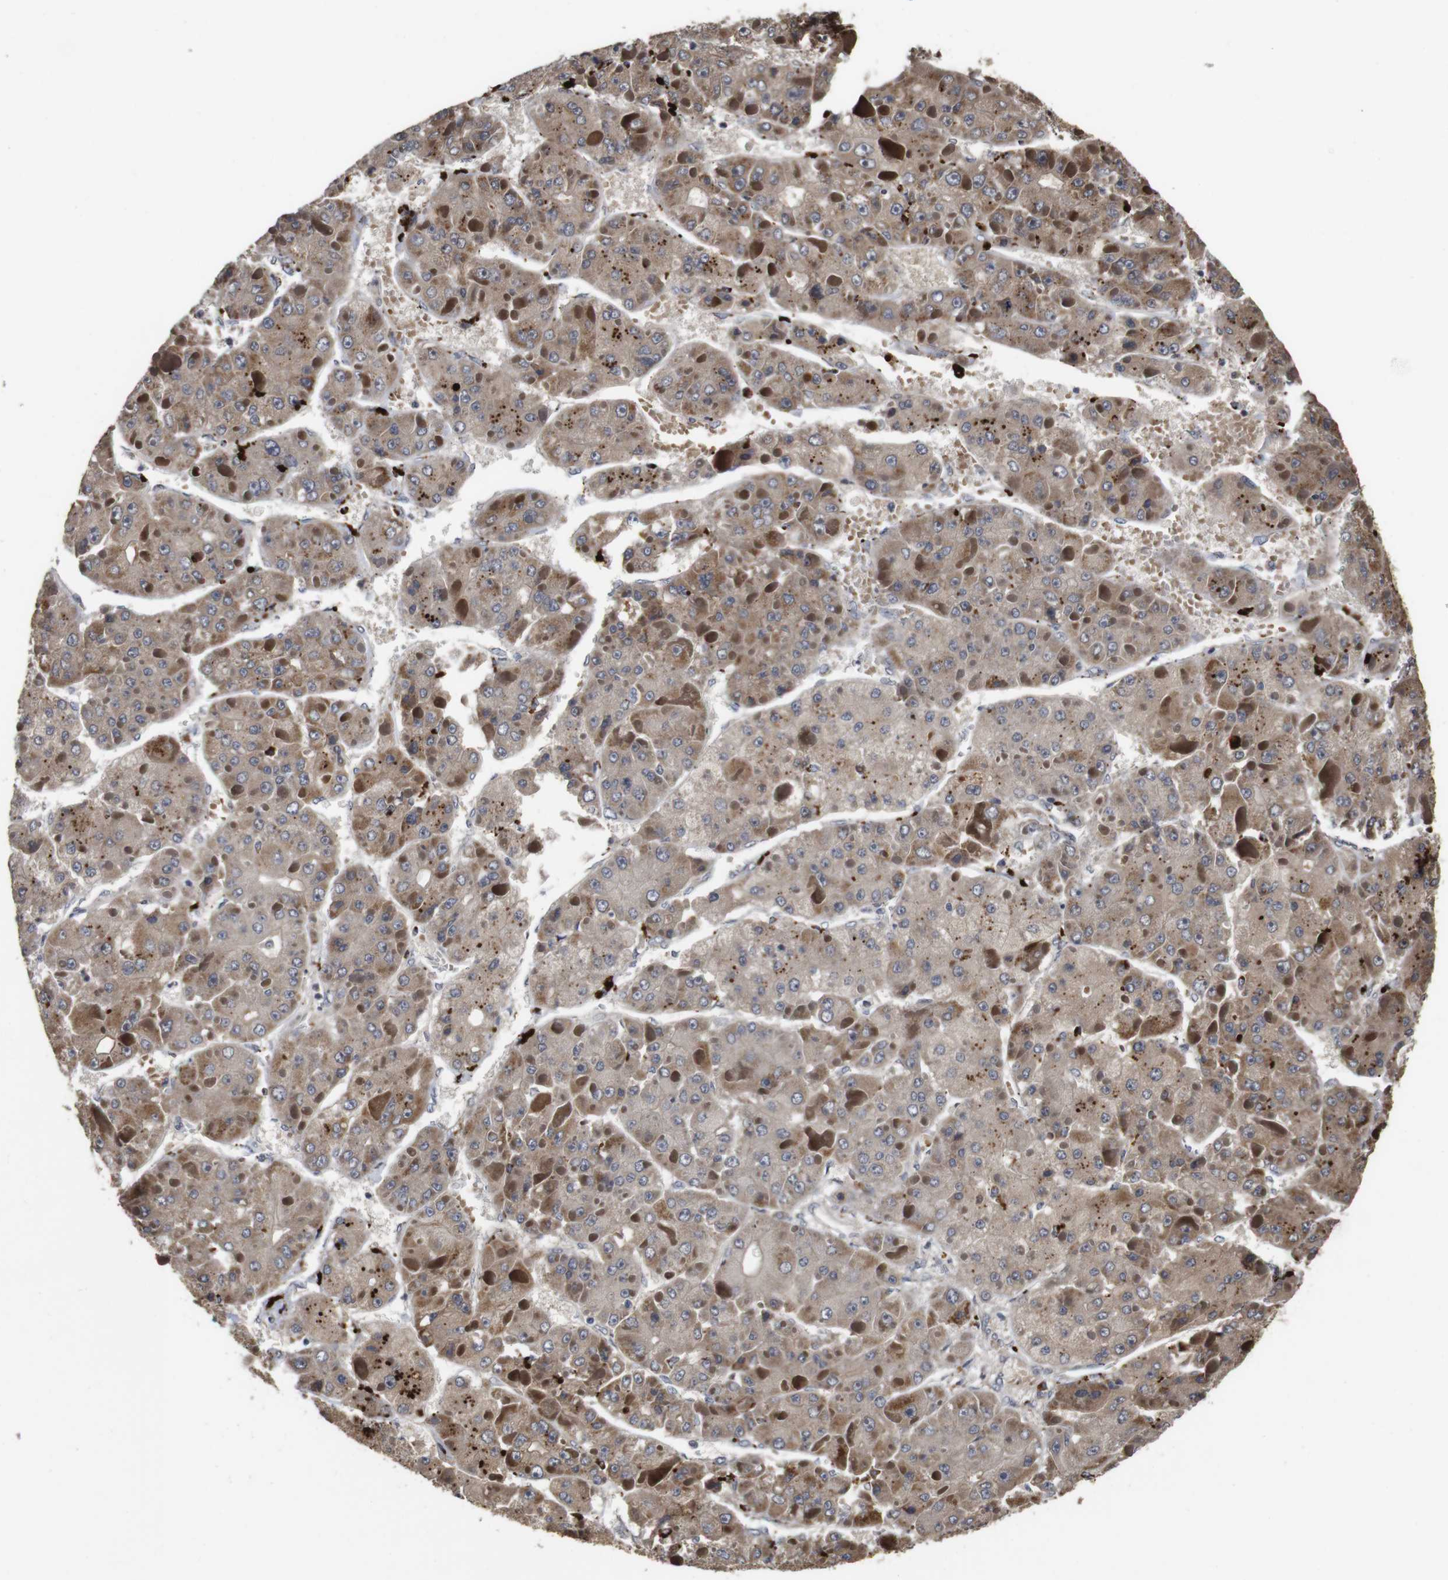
{"staining": {"intensity": "moderate", "quantity": ">75%", "location": "cytoplasmic/membranous"}, "tissue": "liver cancer", "cell_type": "Tumor cells", "image_type": "cancer", "snomed": [{"axis": "morphology", "description": "Carcinoma, Hepatocellular, NOS"}, {"axis": "topography", "description": "Liver"}], "caption": "A photomicrograph of liver cancer (hepatocellular carcinoma) stained for a protein reveals moderate cytoplasmic/membranous brown staining in tumor cells. (DAB (3,3'-diaminobenzidine) IHC, brown staining for protein, blue staining for nuclei).", "gene": "PTPN14", "patient": {"sex": "female", "age": 73}}